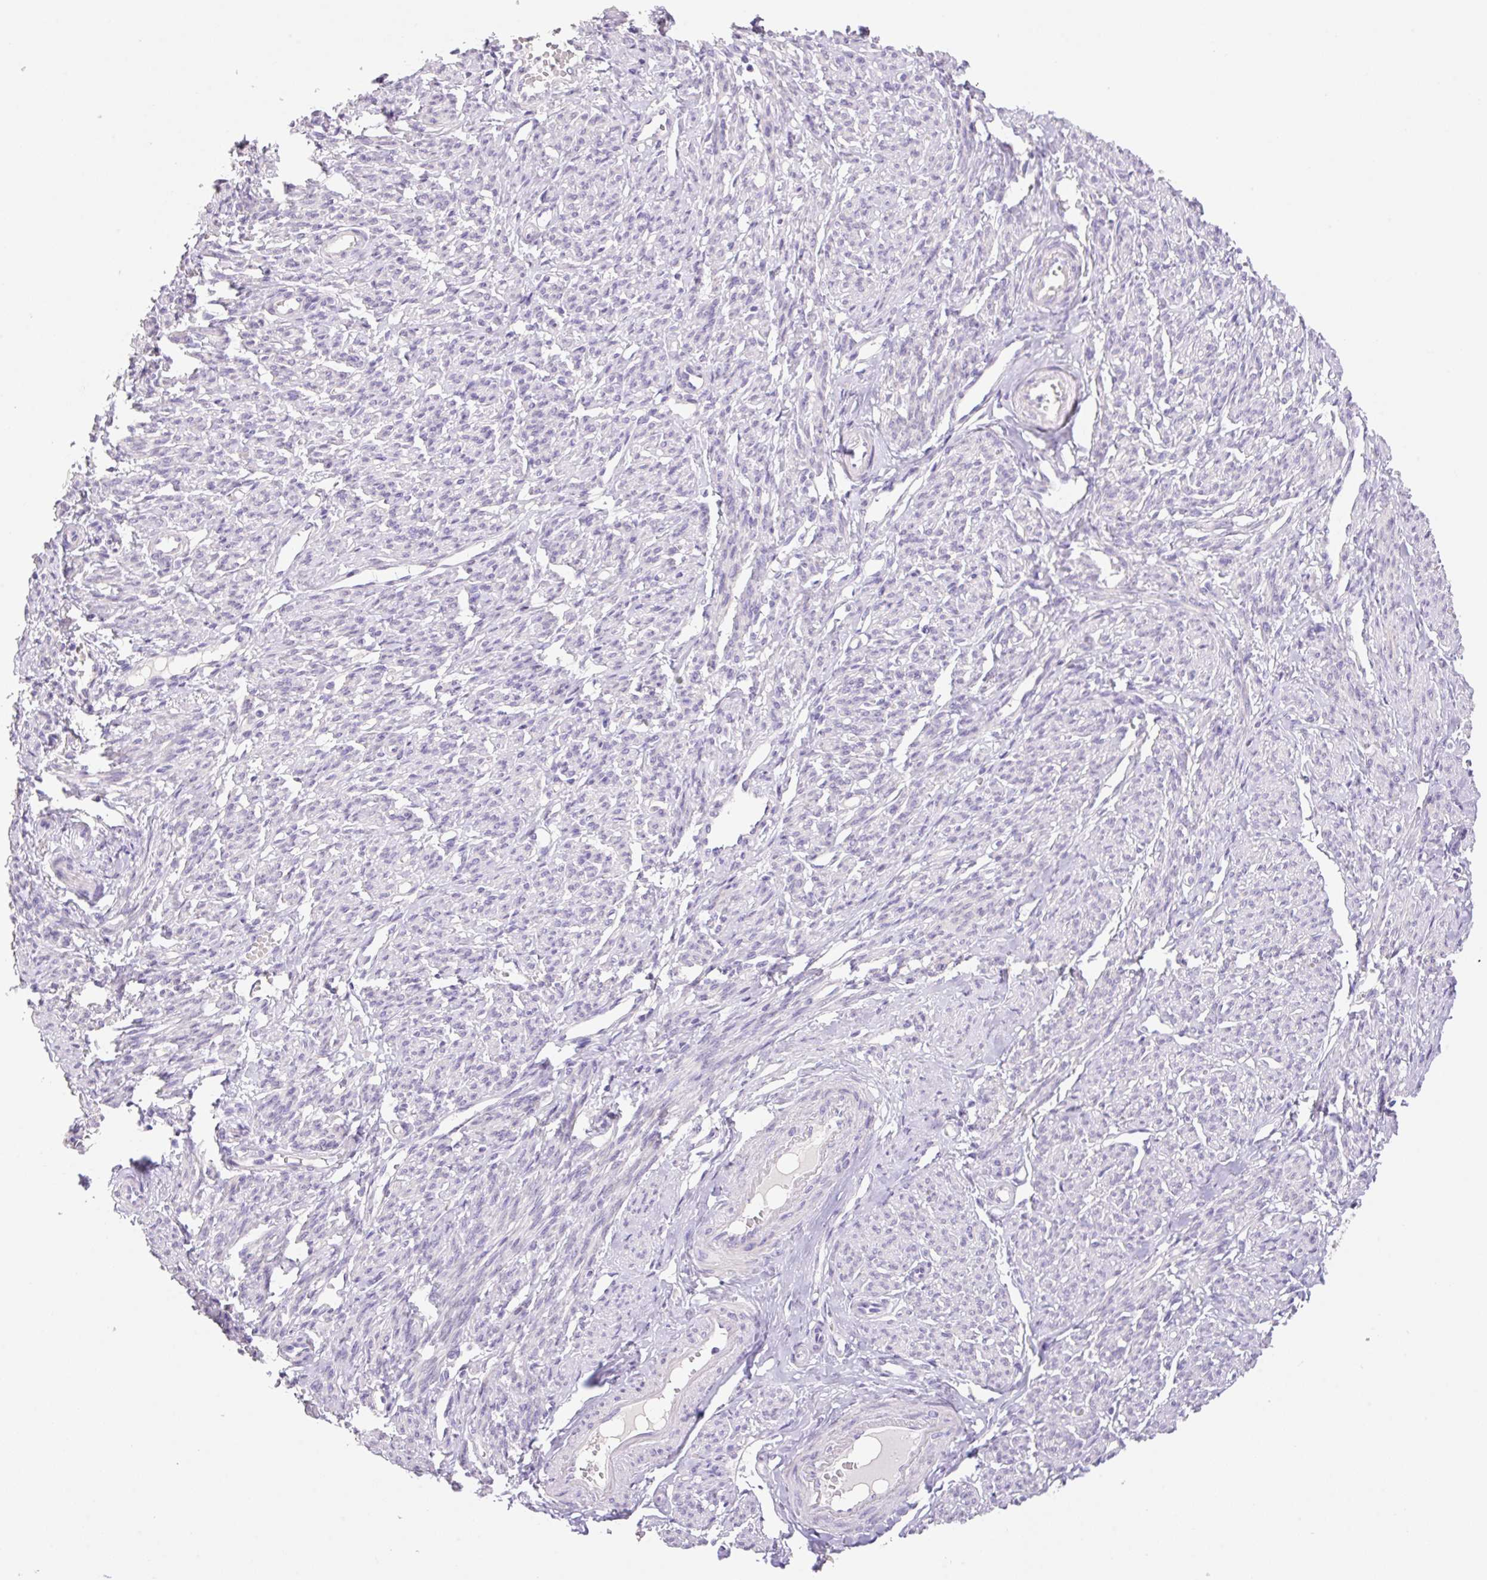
{"staining": {"intensity": "weak", "quantity": "<25%", "location": "cytoplasmic/membranous"}, "tissue": "smooth muscle", "cell_type": "Smooth muscle cells", "image_type": "normal", "snomed": [{"axis": "morphology", "description": "Normal tissue, NOS"}, {"axis": "topography", "description": "Smooth muscle"}], "caption": "This is a photomicrograph of immunohistochemistry staining of unremarkable smooth muscle, which shows no positivity in smooth muscle cells. Nuclei are stained in blue.", "gene": "HCRTR2", "patient": {"sex": "female", "age": 65}}